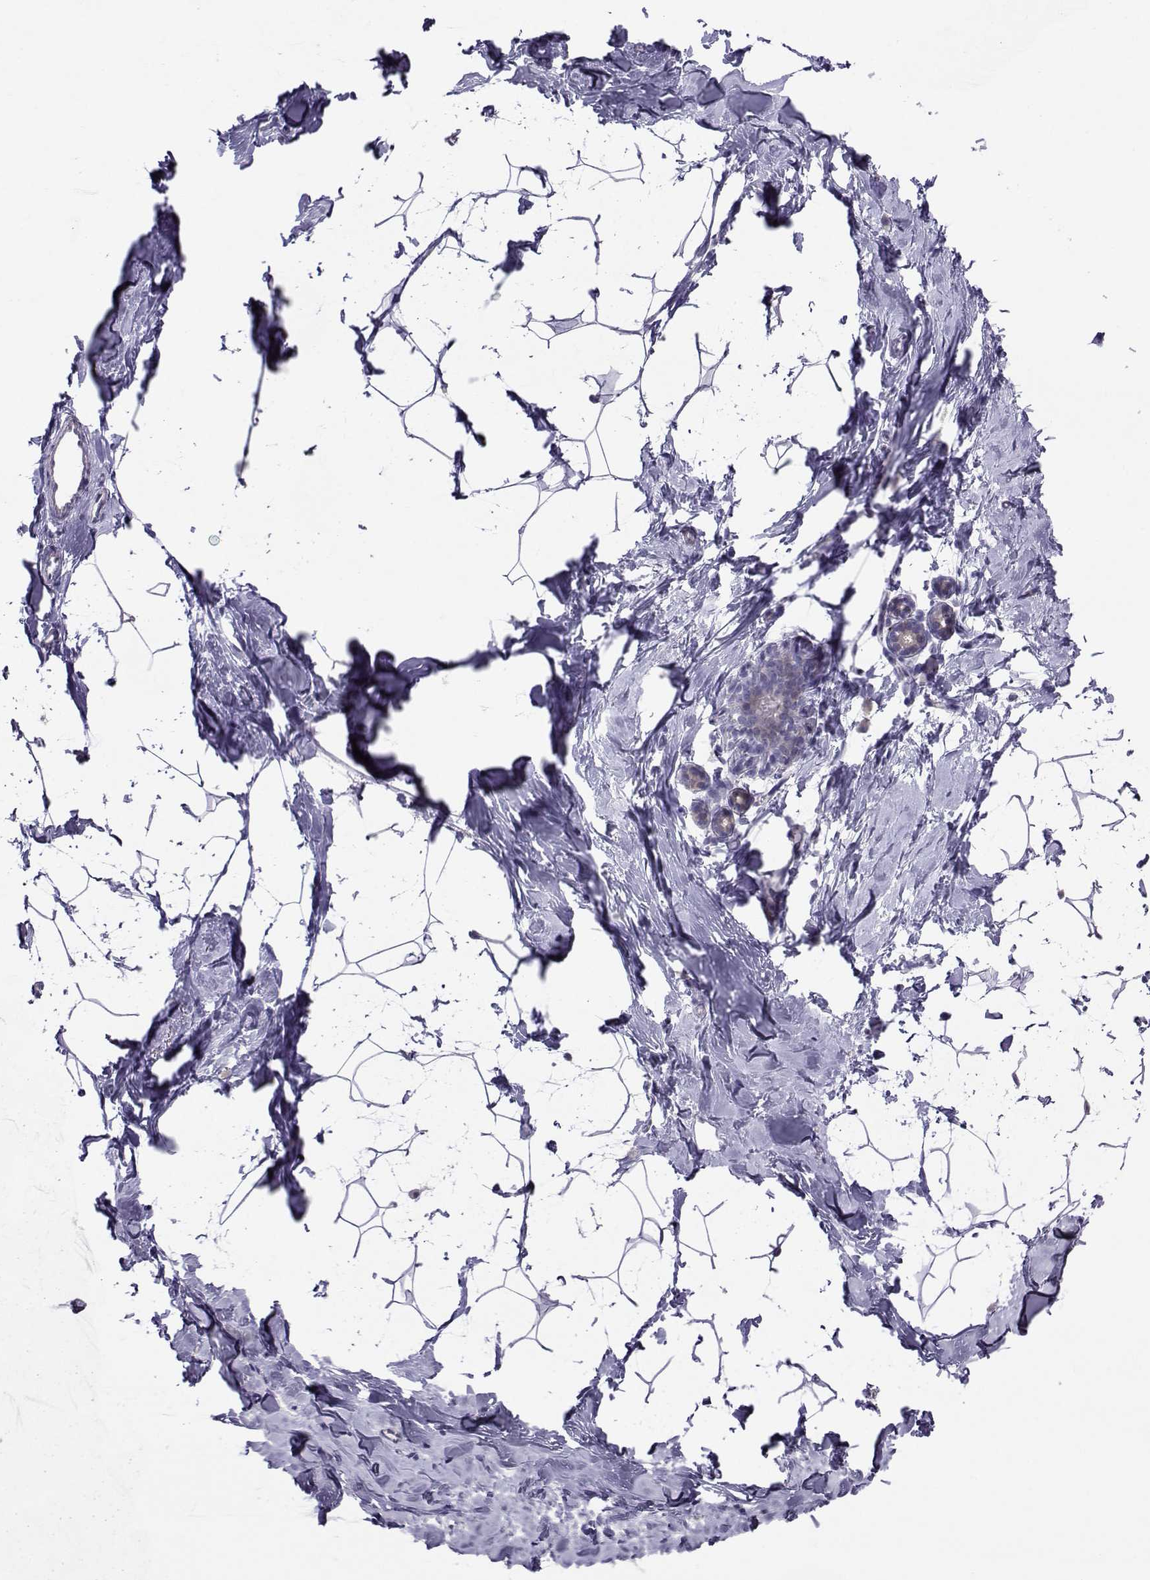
{"staining": {"intensity": "negative", "quantity": "none", "location": "none"}, "tissue": "breast", "cell_type": "Adipocytes", "image_type": "normal", "snomed": [{"axis": "morphology", "description": "Normal tissue, NOS"}, {"axis": "topography", "description": "Breast"}], "caption": "DAB immunohistochemical staining of unremarkable human breast exhibits no significant positivity in adipocytes.", "gene": "PGK1", "patient": {"sex": "female", "age": 32}}